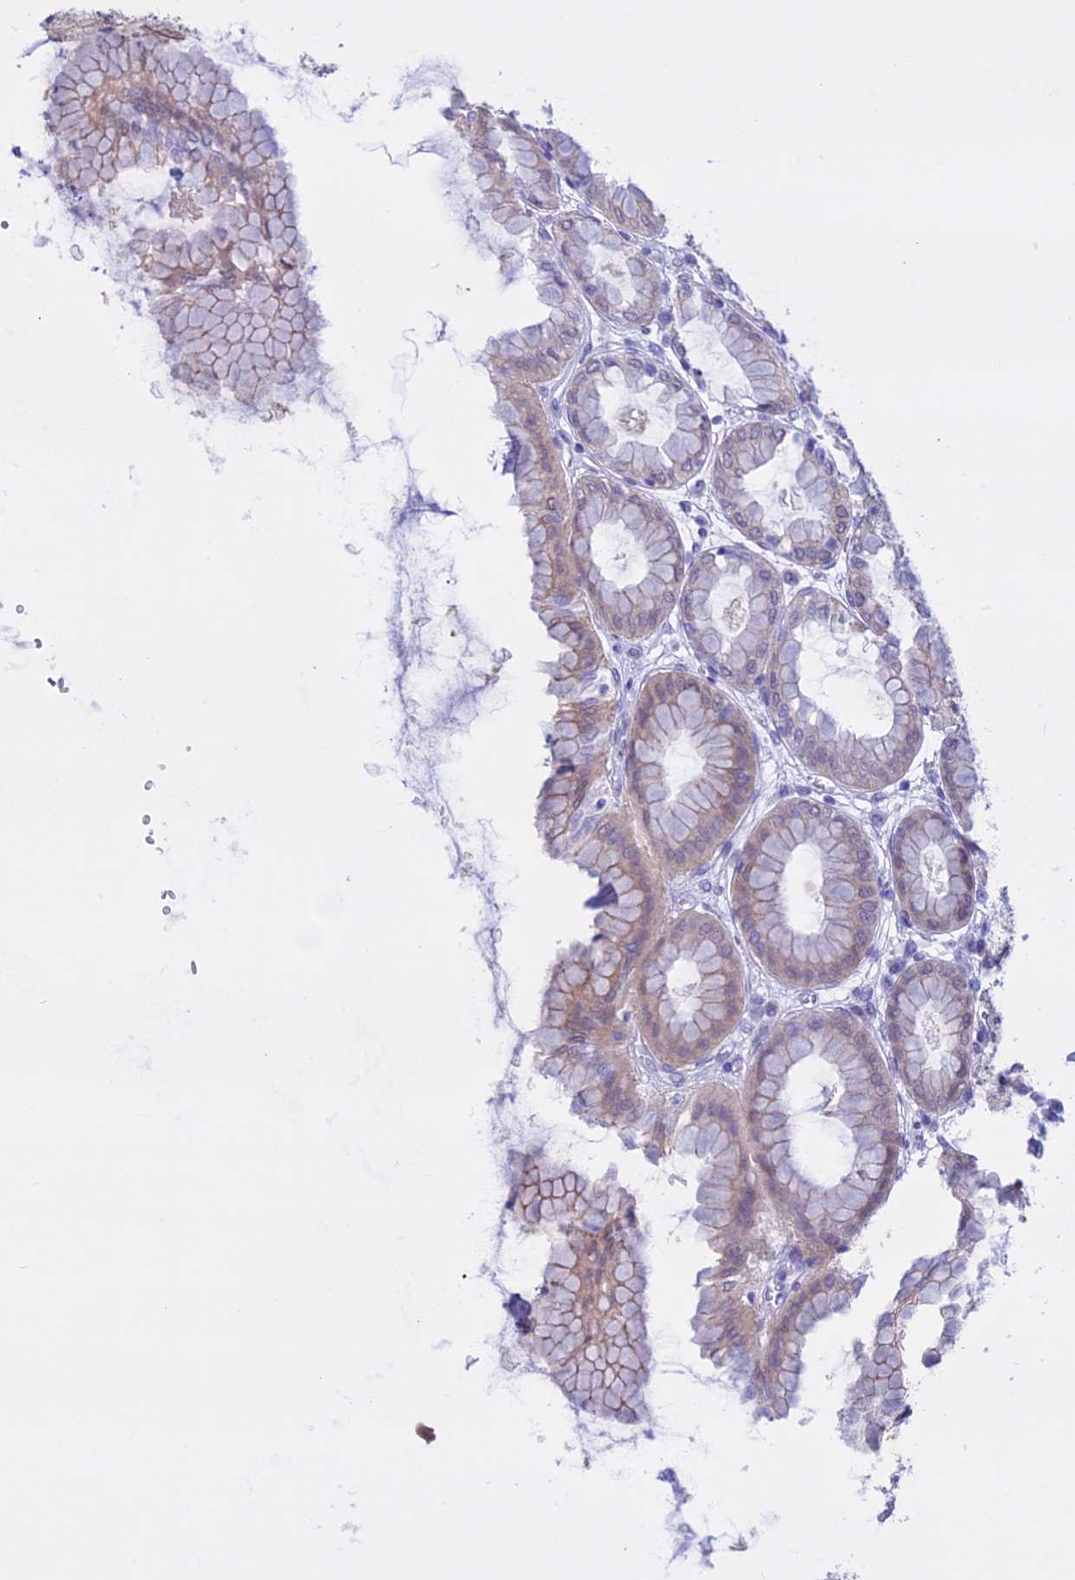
{"staining": {"intensity": "weak", "quantity": "25%-75%", "location": "cytoplasmic/membranous"}, "tissue": "stomach", "cell_type": "Glandular cells", "image_type": "normal", "snomed": [{"axis": "morphology", "description": "Normal tissue, NOS"}, {"axis": "topography", "description": "Stomach, upper"}], "caption": "Immunohistochemistry (DAB) staining of normal human stomach reveals weak cytoplasmic/membranous protein positivity in approximately 25%-75% of glandular cells.", "gene": "LHFPL2", "patient": {"sex": "female", "age": 56}}